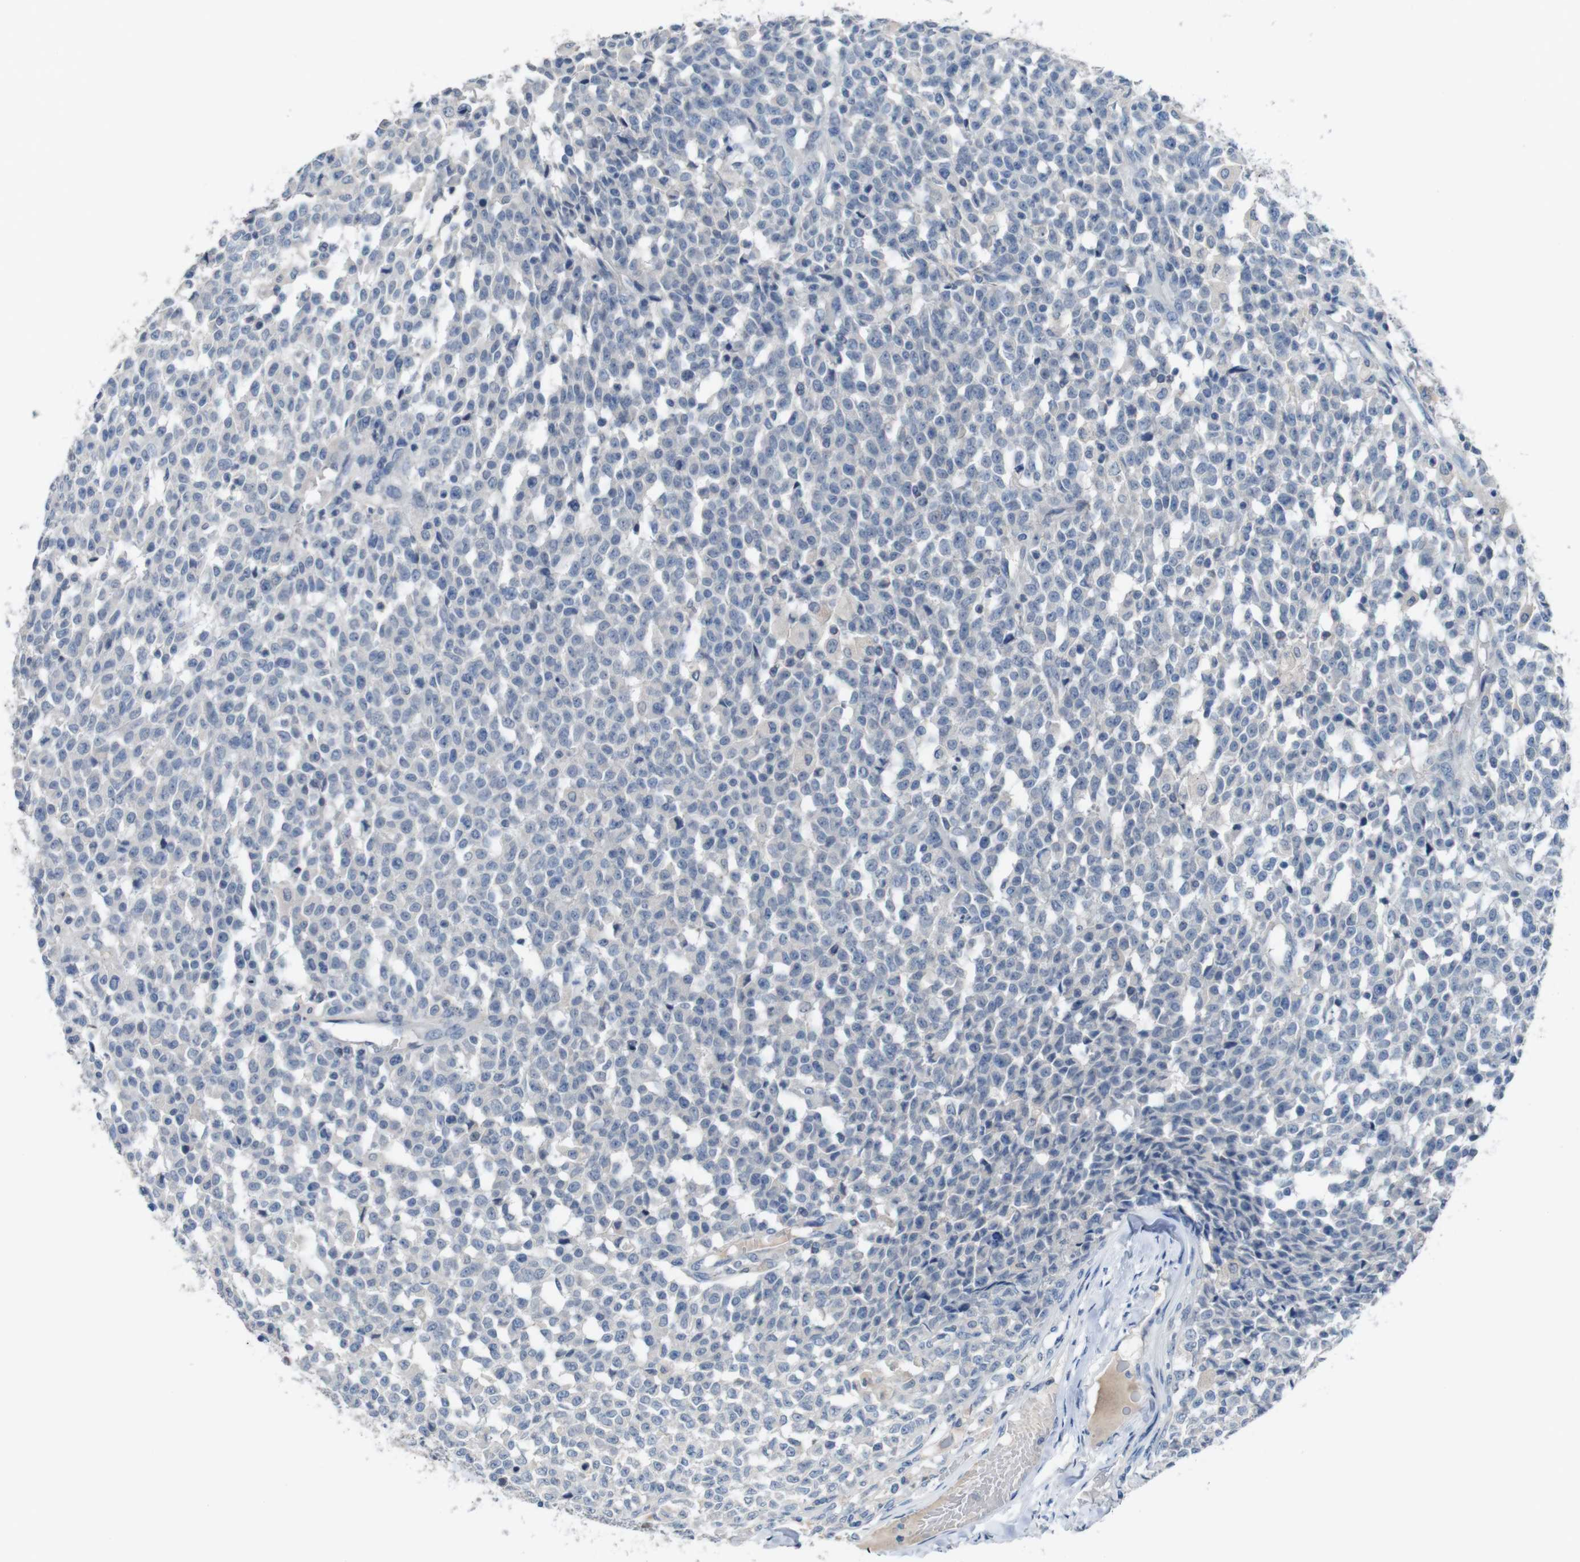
{"staining": {"intensity": "negative", "quantity": "none", "location": "none"}, "tissue": "testis cancer", "cell_type": "Tumor cells", "image_type": "cancer", "snomed": [{"axis": "morphology", "description": "Seminoma, NOS"}, {"axis": "topography", "description": "Testis"}], "caption": "Immunohistochemistry photomicrograph of neoplastic tissue: human testis cancer (seminoma) stained with DAB shows no significant protein positivity in tumor cells.", "gene": "SLC2A8", "patient": {"sex": "male", "age": 59}}